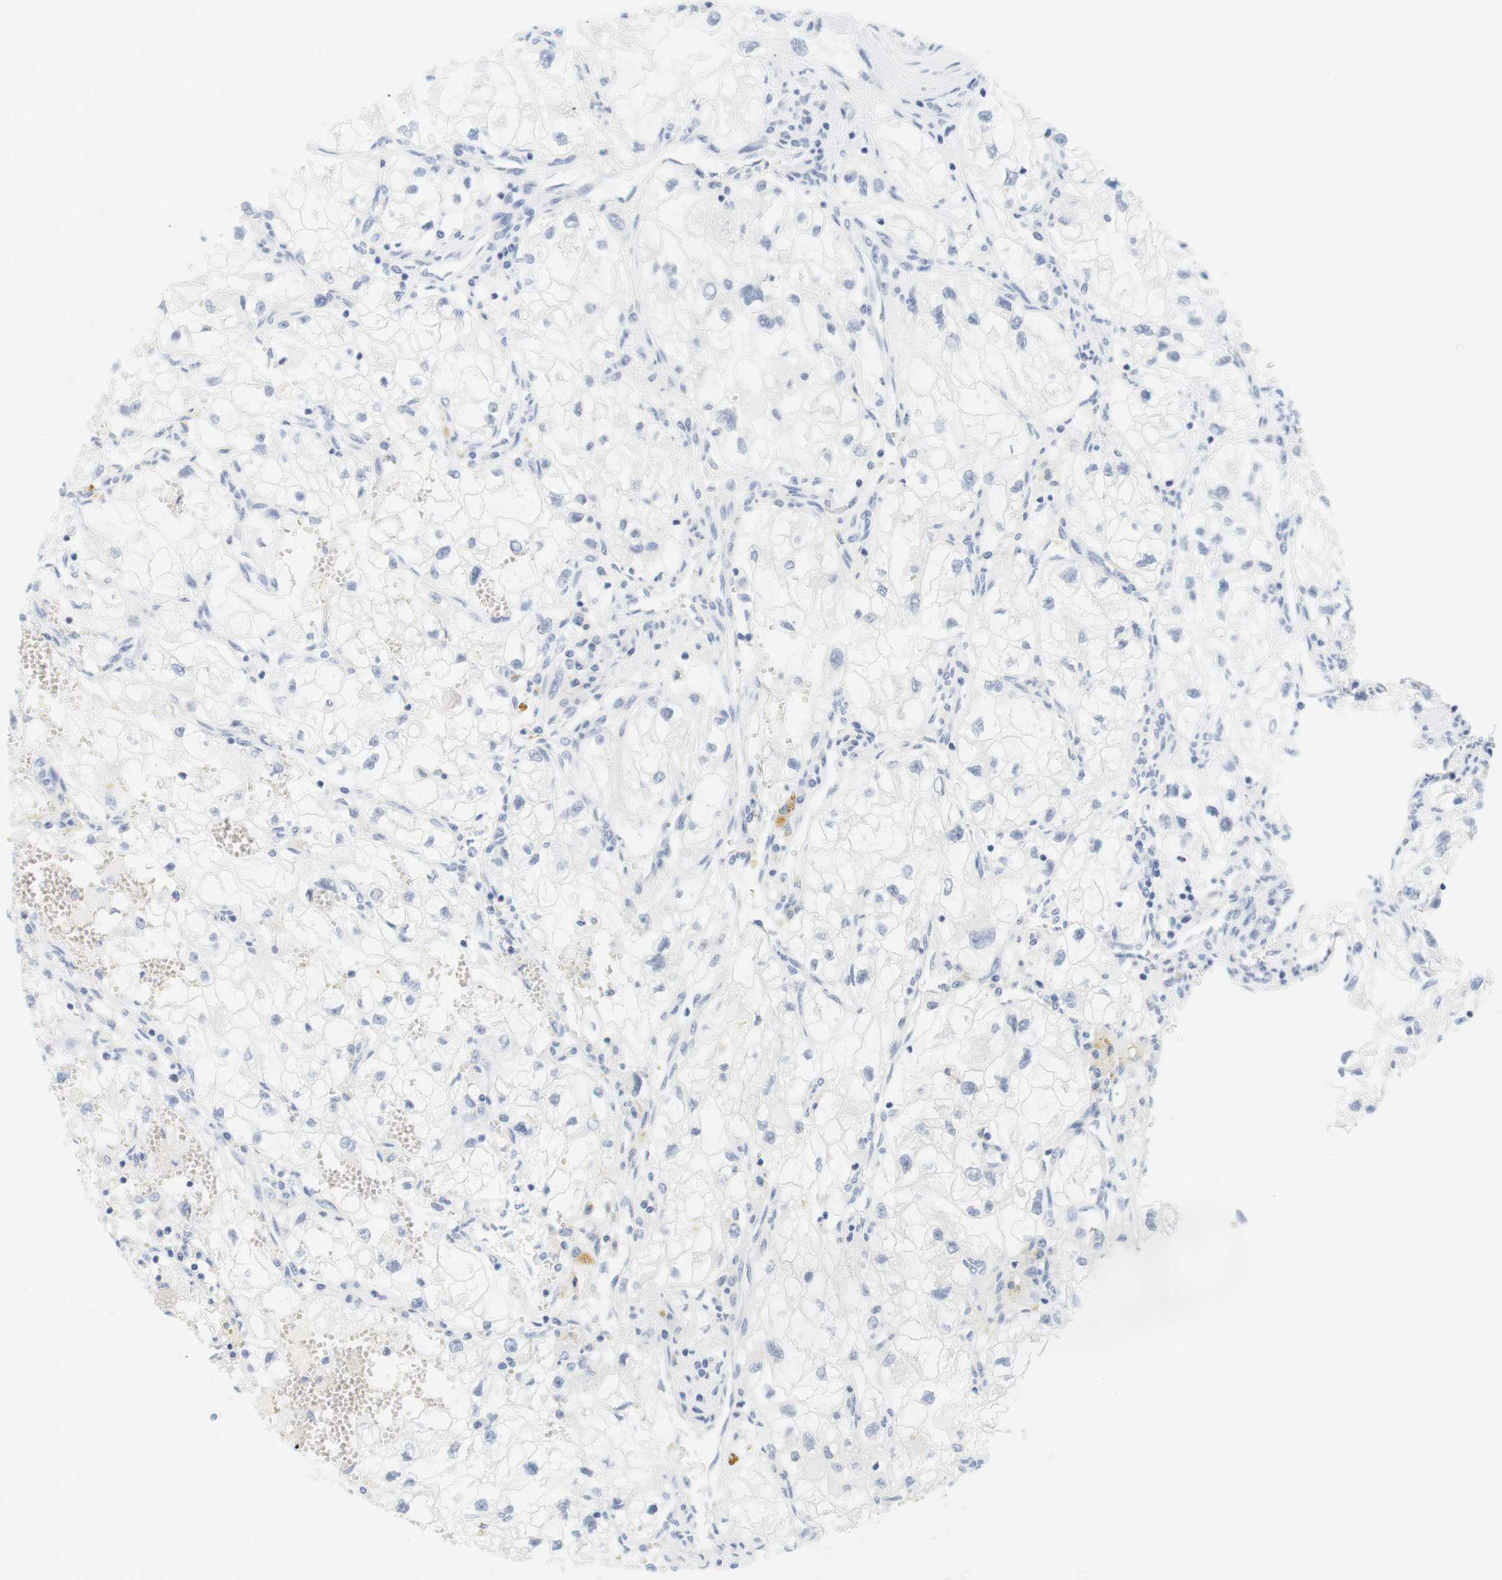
{"staining": {"intensity": "negative", "quantity": "none", "location": "none"}, "tissue": "renal cancer", "cell_type": "Tumor cells", "image_type": "cancer", "snomed": [{"axis": "morphology", "description": "Adenocarcinoma, NOS"}, {"axis": "topography", "description": "Kidney"}], "caption": "Tumor cells show no significant protein positivity in renal adenocarcinoma.", "gene": "OPRM1", "patient": {"sex": "female", "age": 70}}